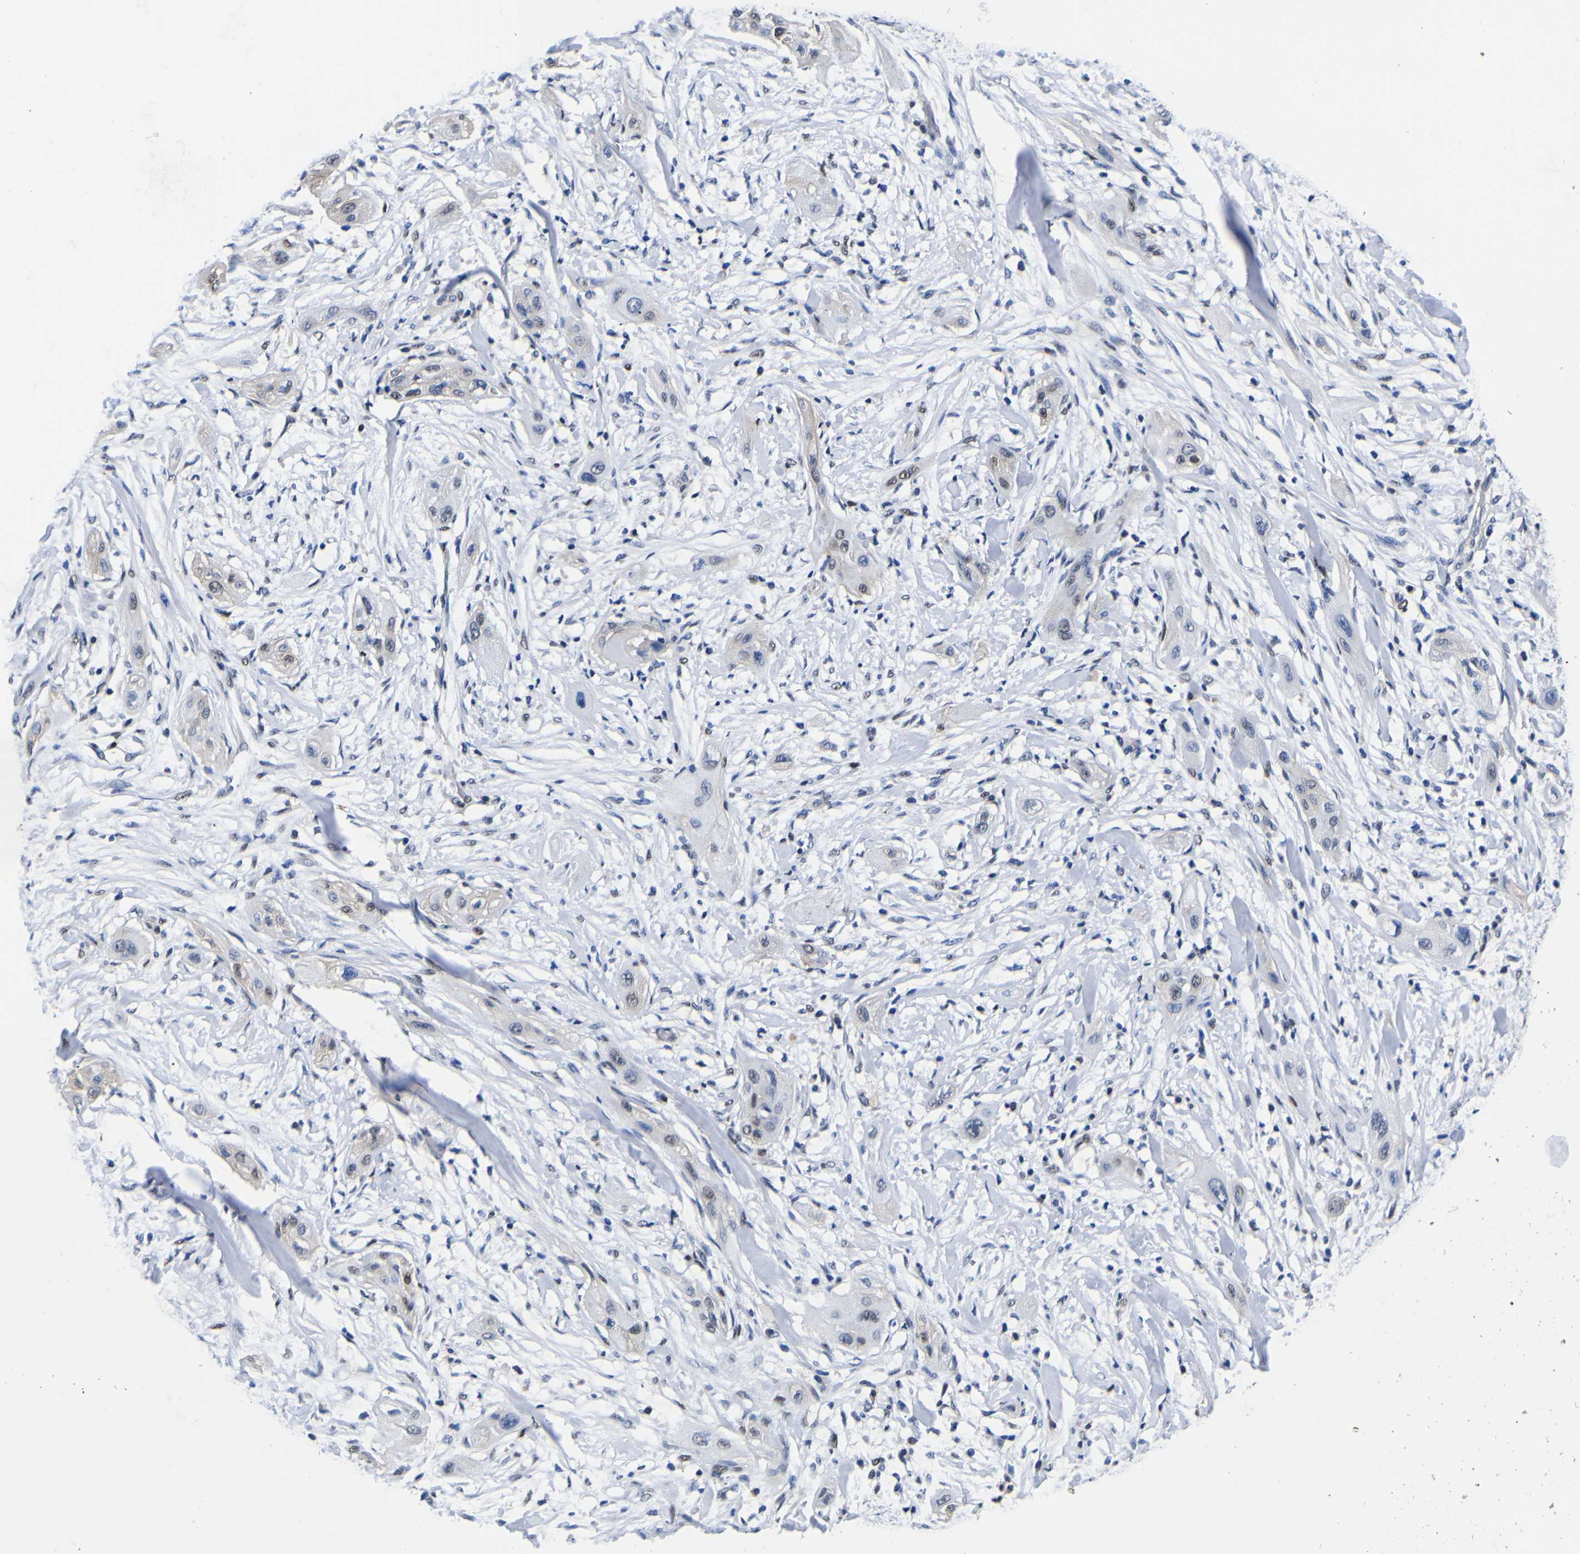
{"staining": {"intensity": "negative", "quantity": "none", "location": "none"}, "tissue": "lung cancer", "cell_type": "Tumor cells", "image_type": "cancer", "snomed": [{"axis": "morphology", "description": "Squamous cell carcinoma, NOS"}, {"axis": "topography", "description": "Lung"}], "caption": "IHC of human lung squamous cell carcinoma shows no positivity in tumor cells. (Brightfield microscopy of DAB (3,3'-diaminobenzidine) immunohistochemistry (IHC) at high magnification).", "gene": "FAM110B", "patient": {"sex": "female", "age": 47}}